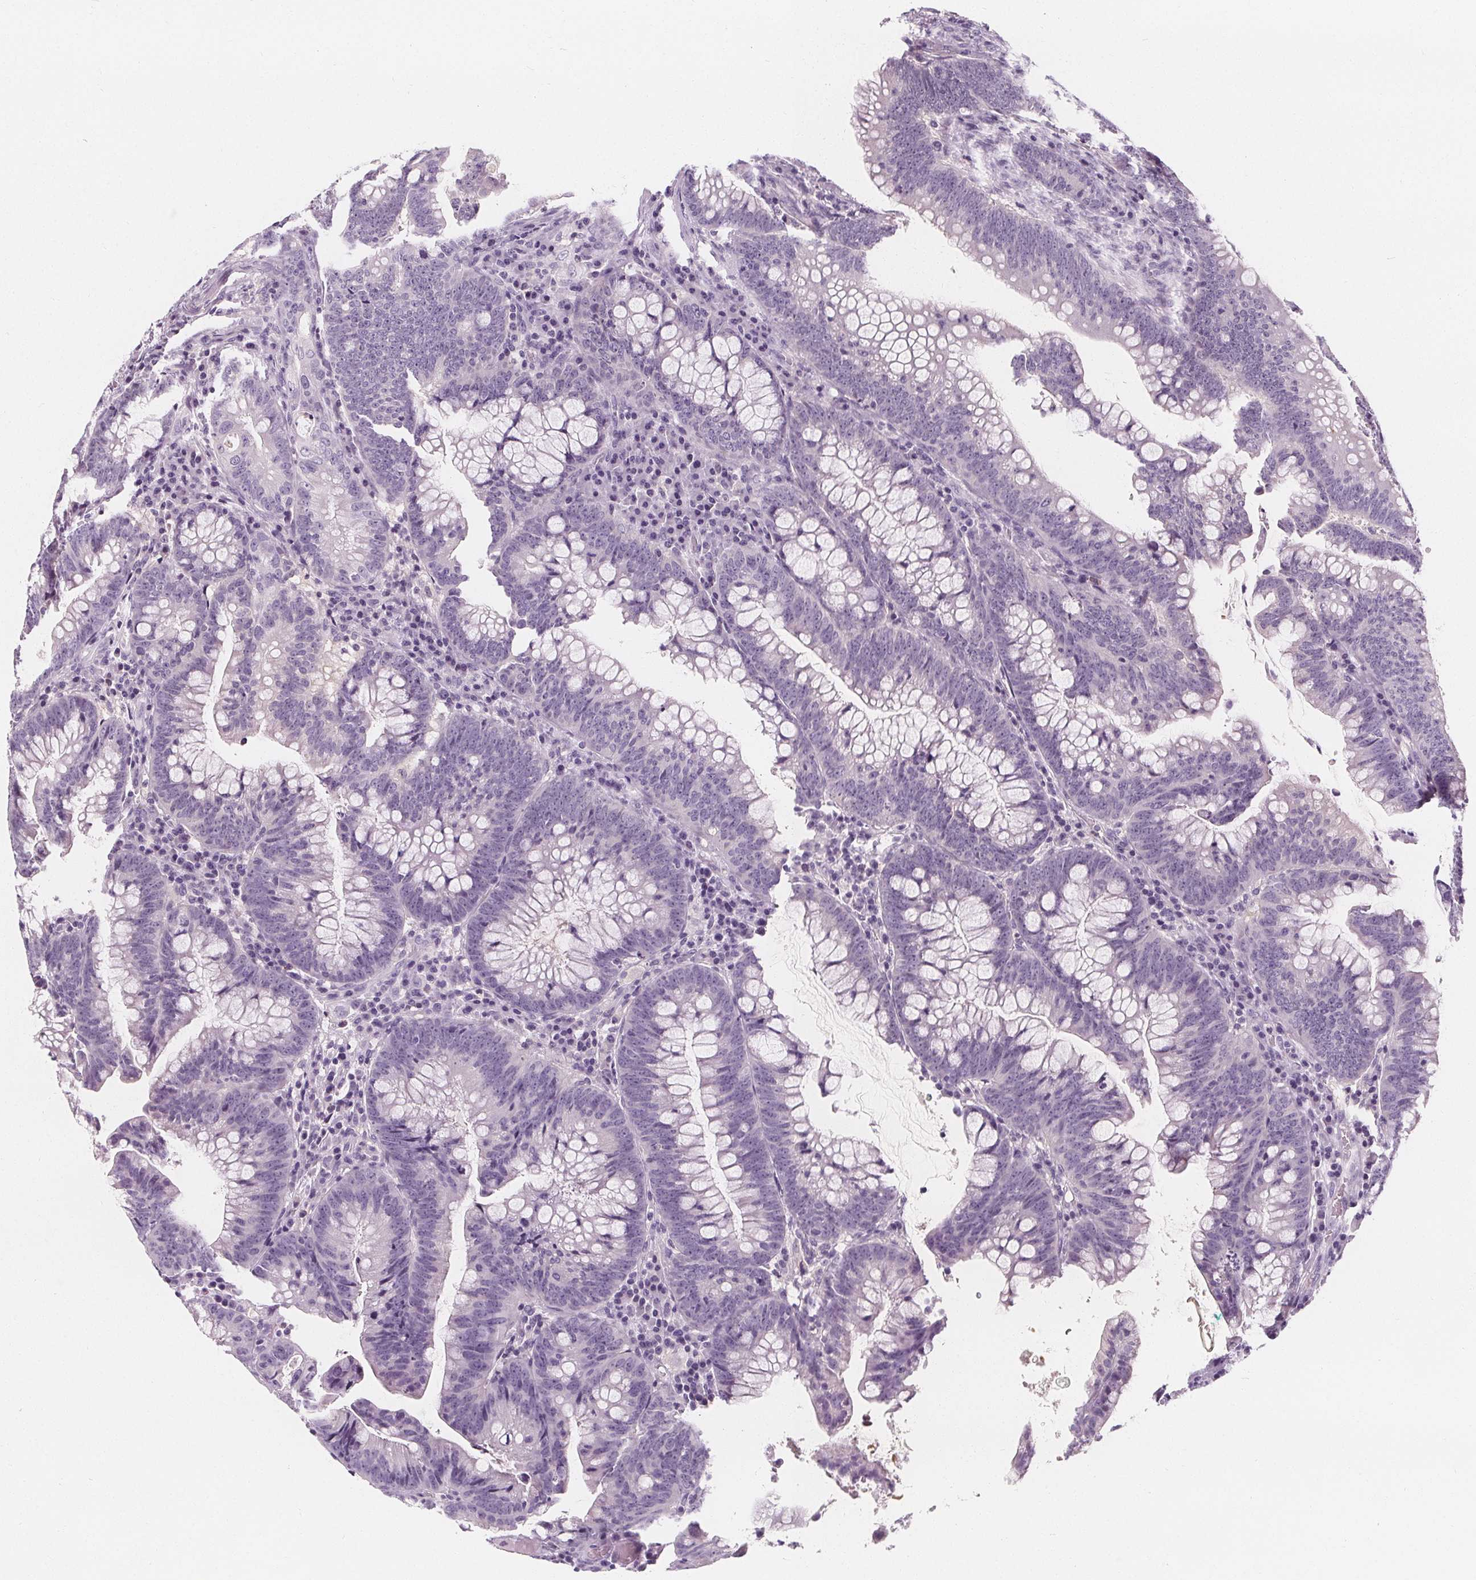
{"staining": {"intensity": "negative", "quantity": "none", "location": "none"}, "tissue": "colorectal cancer", "cell_type": "Tumor cells", "image_type": "cancer", "snomed": [{"axis": "morphology", "description": "Adenocarcinoma, NOS"}, {"axis": "topography", "description": "Colon"}], "caption": "Immunohistochemistry photomicrograph of human colorectal adenocarcinoma stained for a protein (brown), which shows no staining in tumor cells. (DAB (3,3'-diaminobenzidine) immunohistochemistry visualized using brightfield microscopy, high magnification).", "gene": "UGP2", "patient": {"sex": "male", "age": 62}}